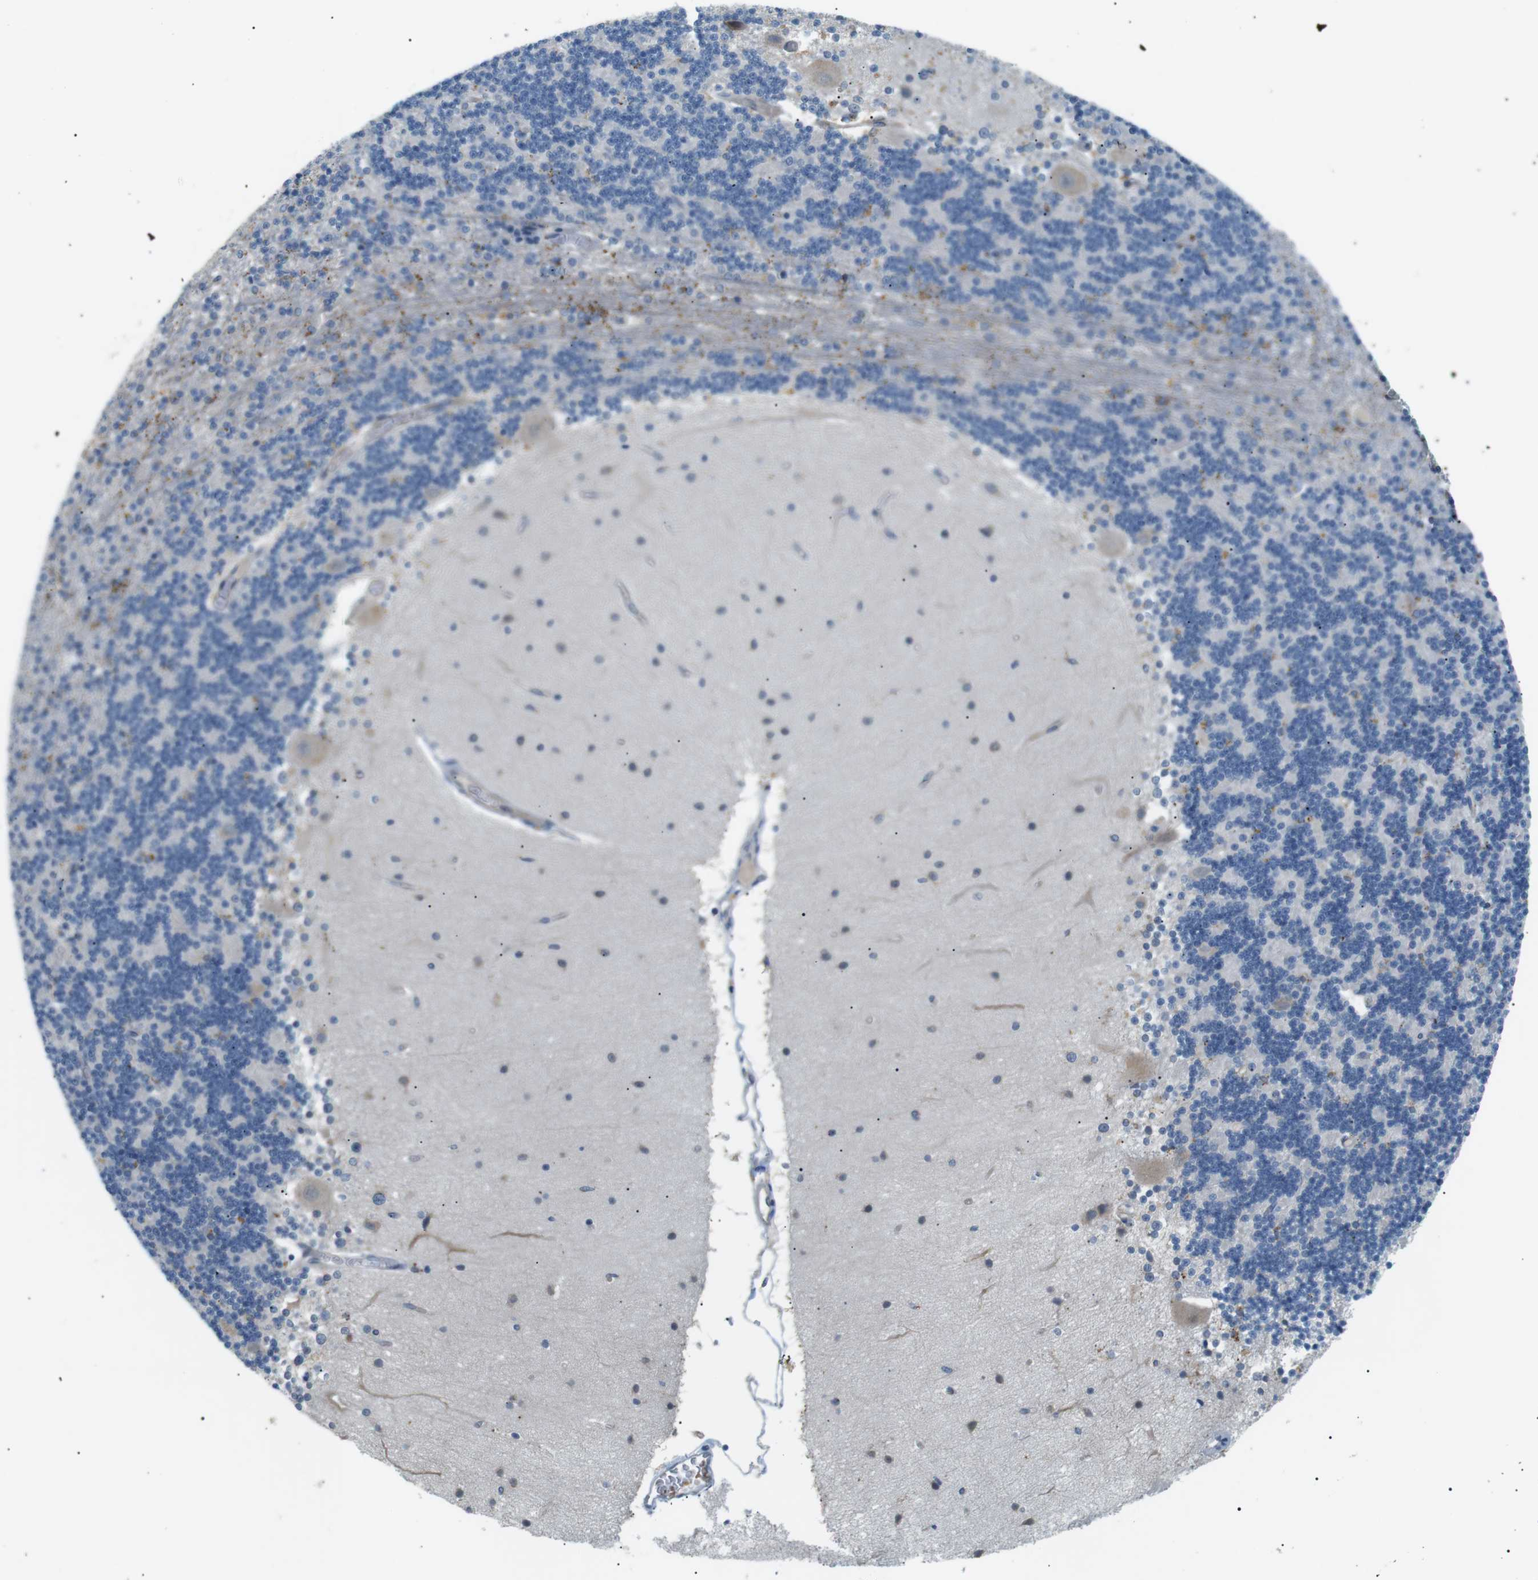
{"staining": {"intensity": "negative", "quantity": "none", "location": "none"}, "tissue": "cerebellum", "cell_type": "Cells in granular layer", "image_type": "normal", "snomed": [{"axis": "morphology", "description": "Normal tissue, NOS"}, {"axis": "topography", "description": "Cerebellum"}], "caption": "IHC micrograph of unremarkable human cerebellum stained for a protein (brown), which shows no positivity in cells in granular layer. (Stains: DAB IHC with hematoxylin counter stain, Microscopy: brightfield microscopy at high magnification).", "gene": "B4GALNT2", "patient": {"sex": "female", "age": 54}}